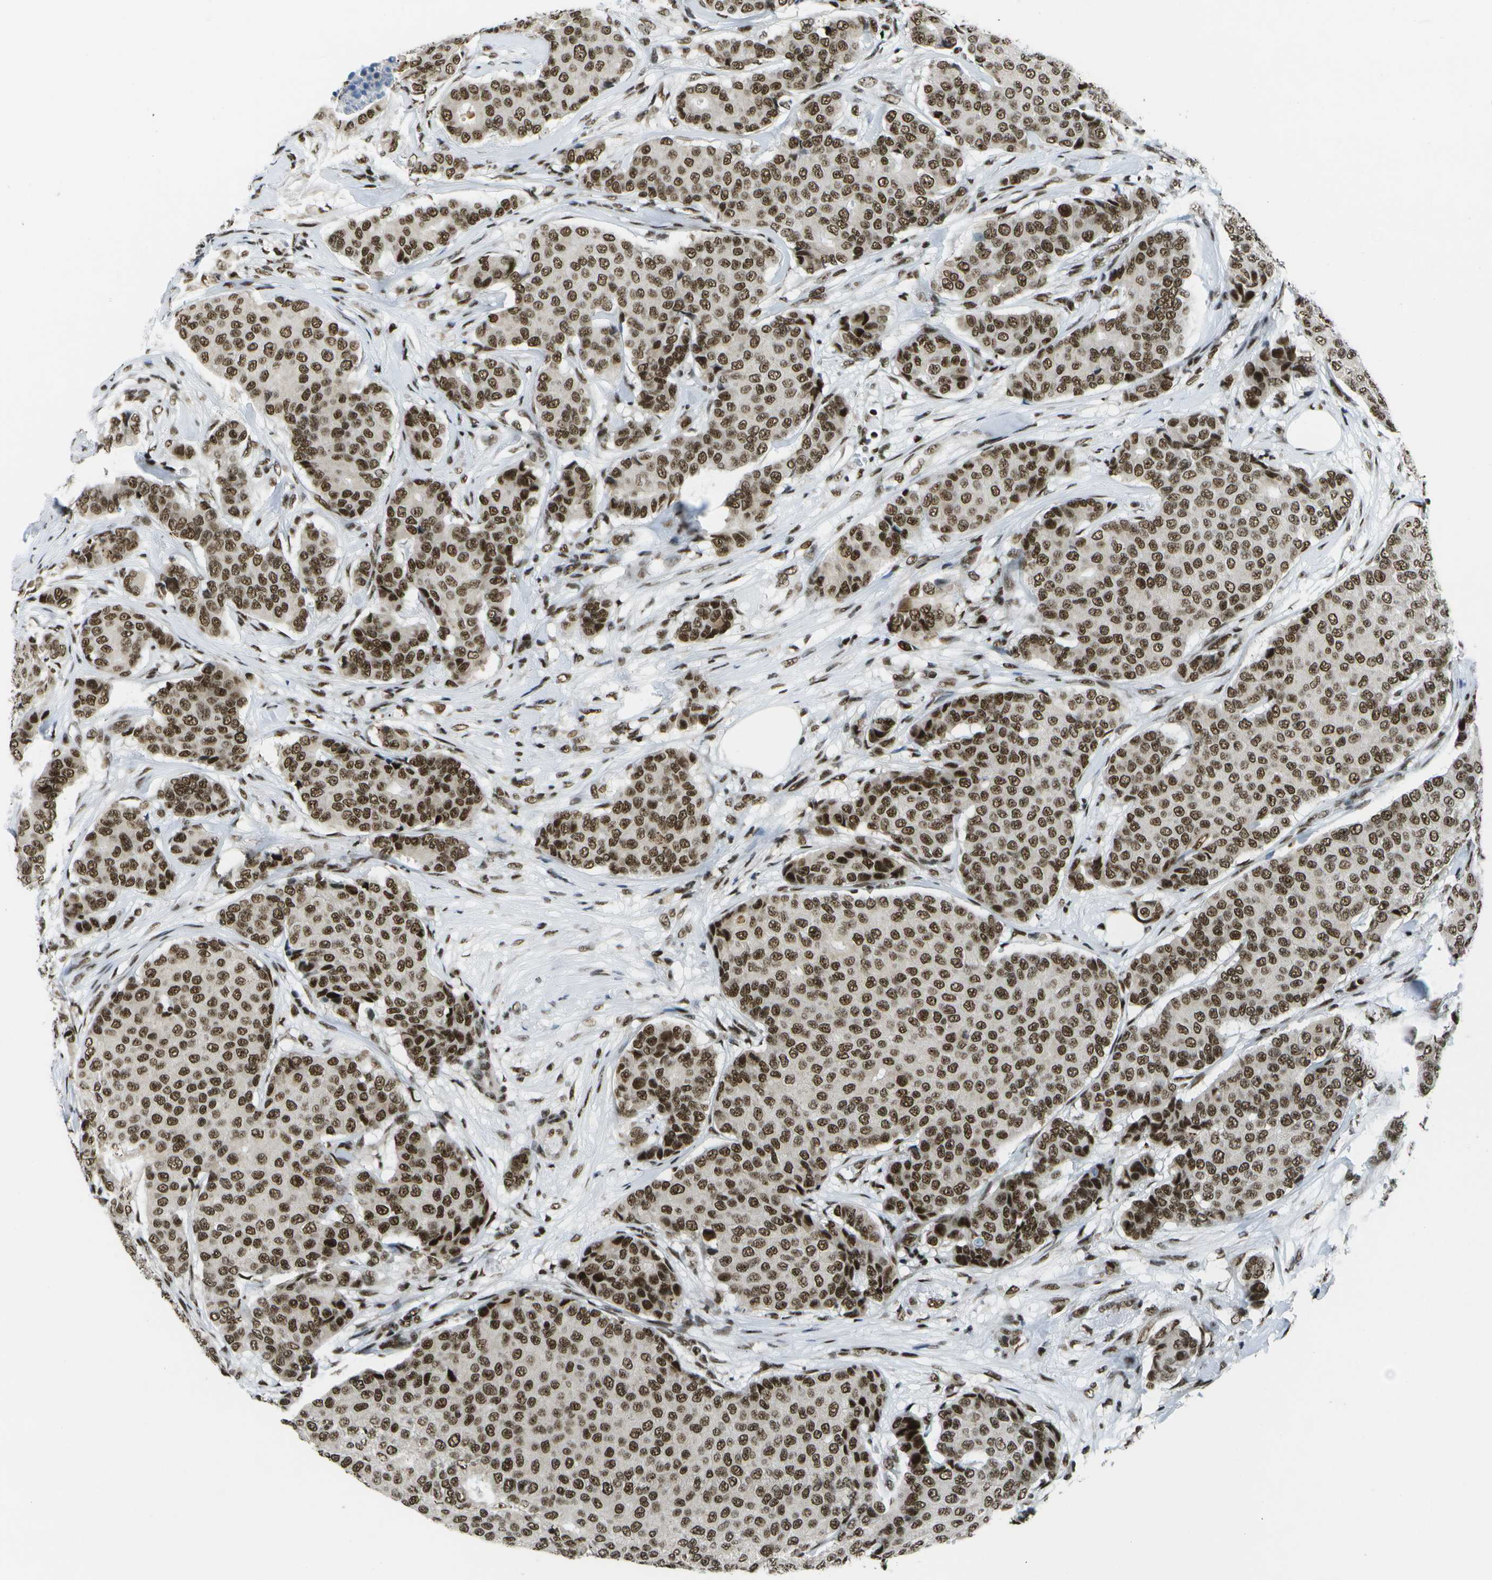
{"staining": {"intensity": "strong", "quantity": ">75%", "location": "nuclear"}, "tissue": "breast cancer", "cell_type": "Tumor cells", "image_type": "cancer", "snomed": [{"axis": "morphology", "description": "Duct carcinoma"}, {"axis": "topography", "description": "Breast"}], "caption": "IHC histopathology image of human breast intraductal carcinoma stained for a protein (brown), which shows high levels of strong nuclear staining in approximately >75% of tumor cells.", "gene": "NSRP1", "patient": {"sex": "female", "age": 75}}